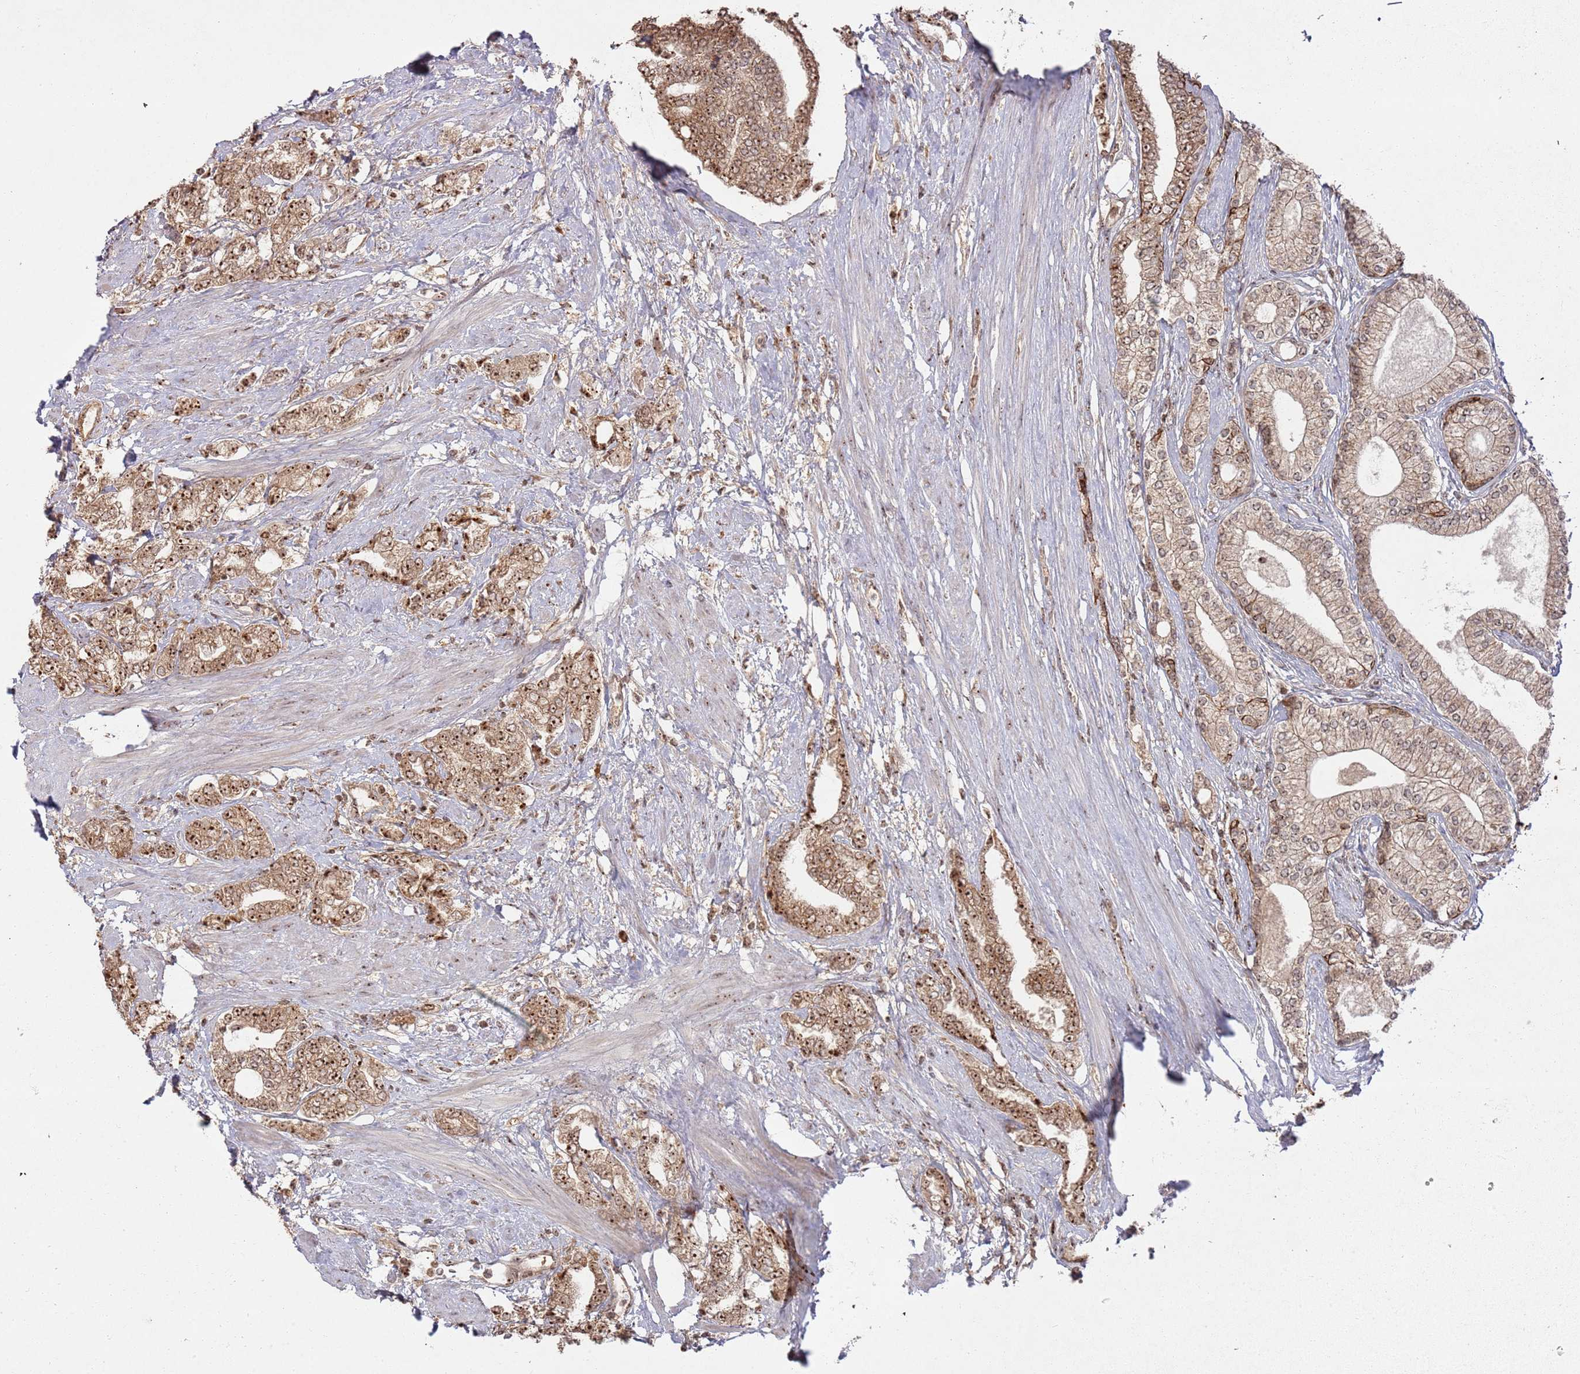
{"staining": {"intensity": "strong", "quantity": ">75%", "location": "nuclear"}, "tissue": "prostate cancer", "cell_type": "Tumor cells", "image_type": "cancer", "snomed": [{"axis": "morphology", "description": "Adenocarcinoma, High grade"}, {"axis": "topography", "description": "Prostate"}], "caption": "A micrograph of prostate high-grade adenocarcinoma stained for a protein demonstrates strong nuclear brown staining in tumor cells.", "gene": "UTP11", "patient": {"sex": "male", "age": 64}}